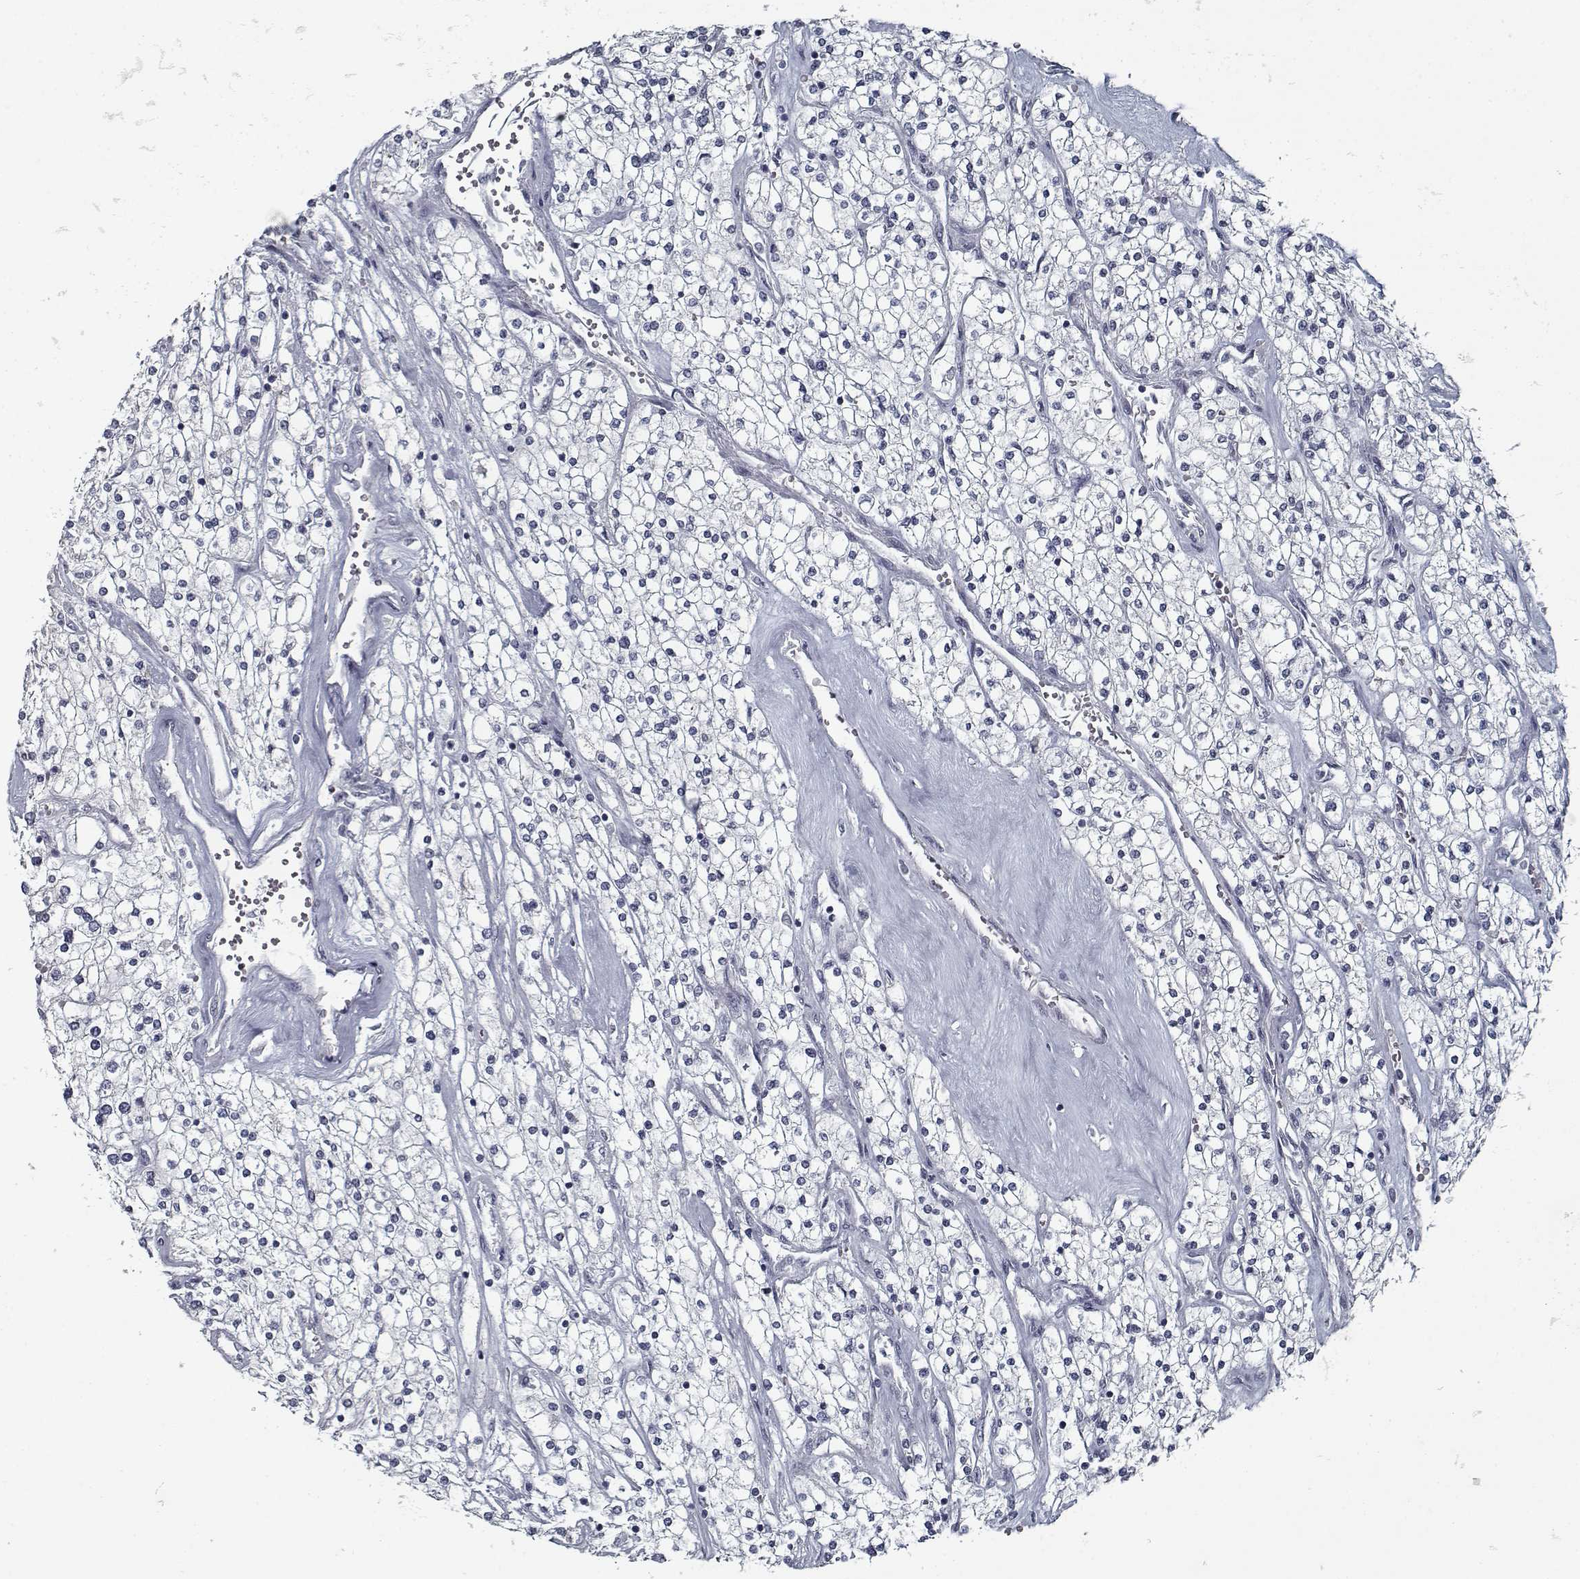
{"staining": {"intensity": "negative", "quantity": "none", "location": "none"}, "tissue": "renal cancer", "cell_type": "Tumor cells", "image_type": "cancer", "snomed": [{"axis": "morphology", "description": "Adenocarcinoma, NOS"}, {"axis": "topography", "description": "Kidney"}], "caption": "Tumor cells are negative for brown protein staining in renal cancer (adenocarcinoma).", "gene": "GAD2", "patient": {"sex": "male", "age": 80}}